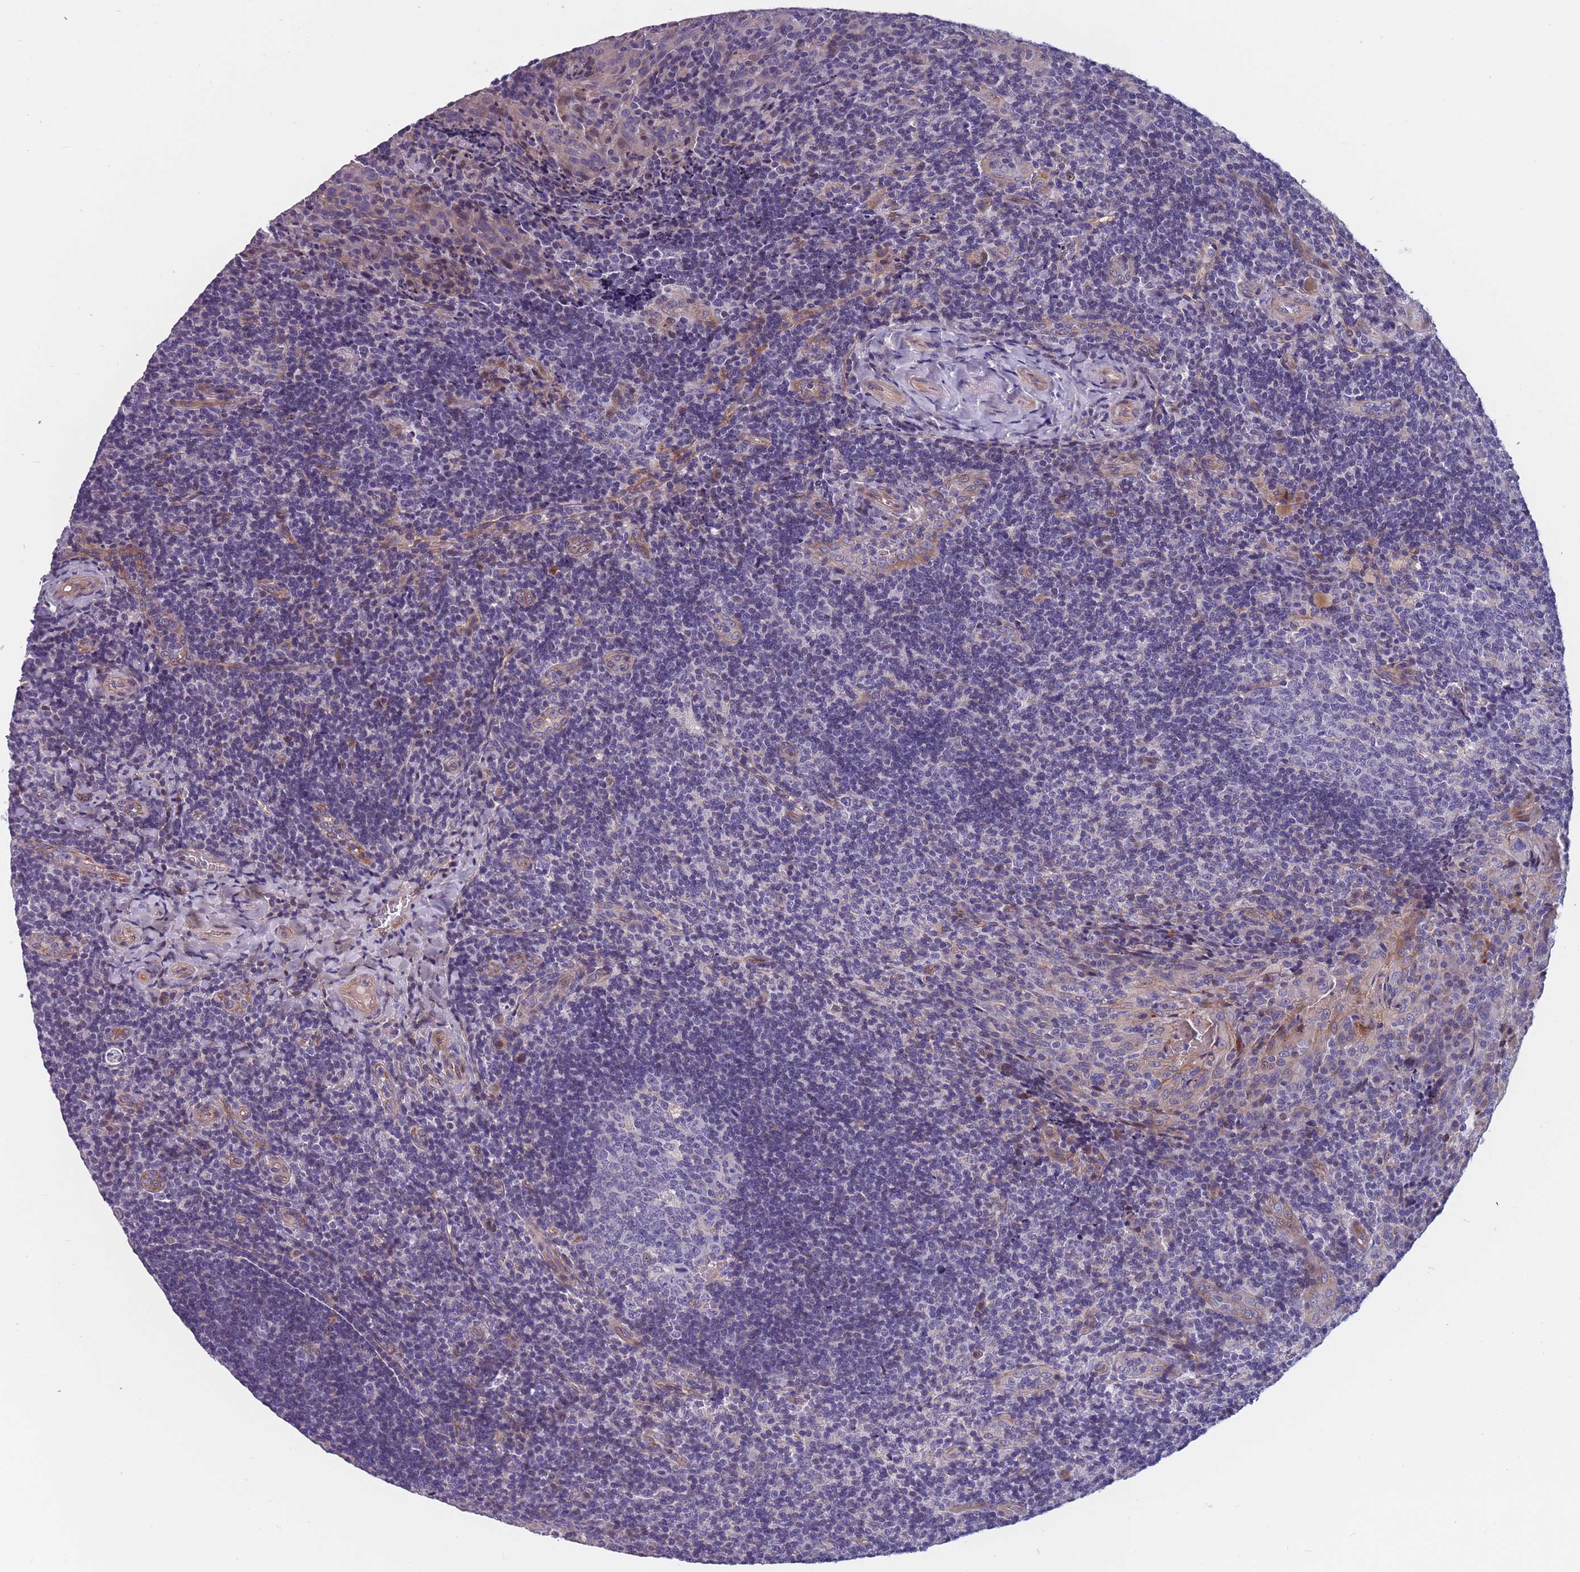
{"staining": {"intensity": "negative", "quantity": "none", "location": "none"}, "tissue": "tonsil", "cell_type": "Germinal center cells", "image_type": "normal", "snomed": [{"axis": "morphology", "description": "Normal tissue, NOS"}, {"axis": "topography", "description": "Tonsil"}], "caption": "Immunohistochemical staining of benign tonsil exhibits no significant expression in germinal center cells.", "gene": "FAM83F", "patient": {"sex": "male", "age": 17}}